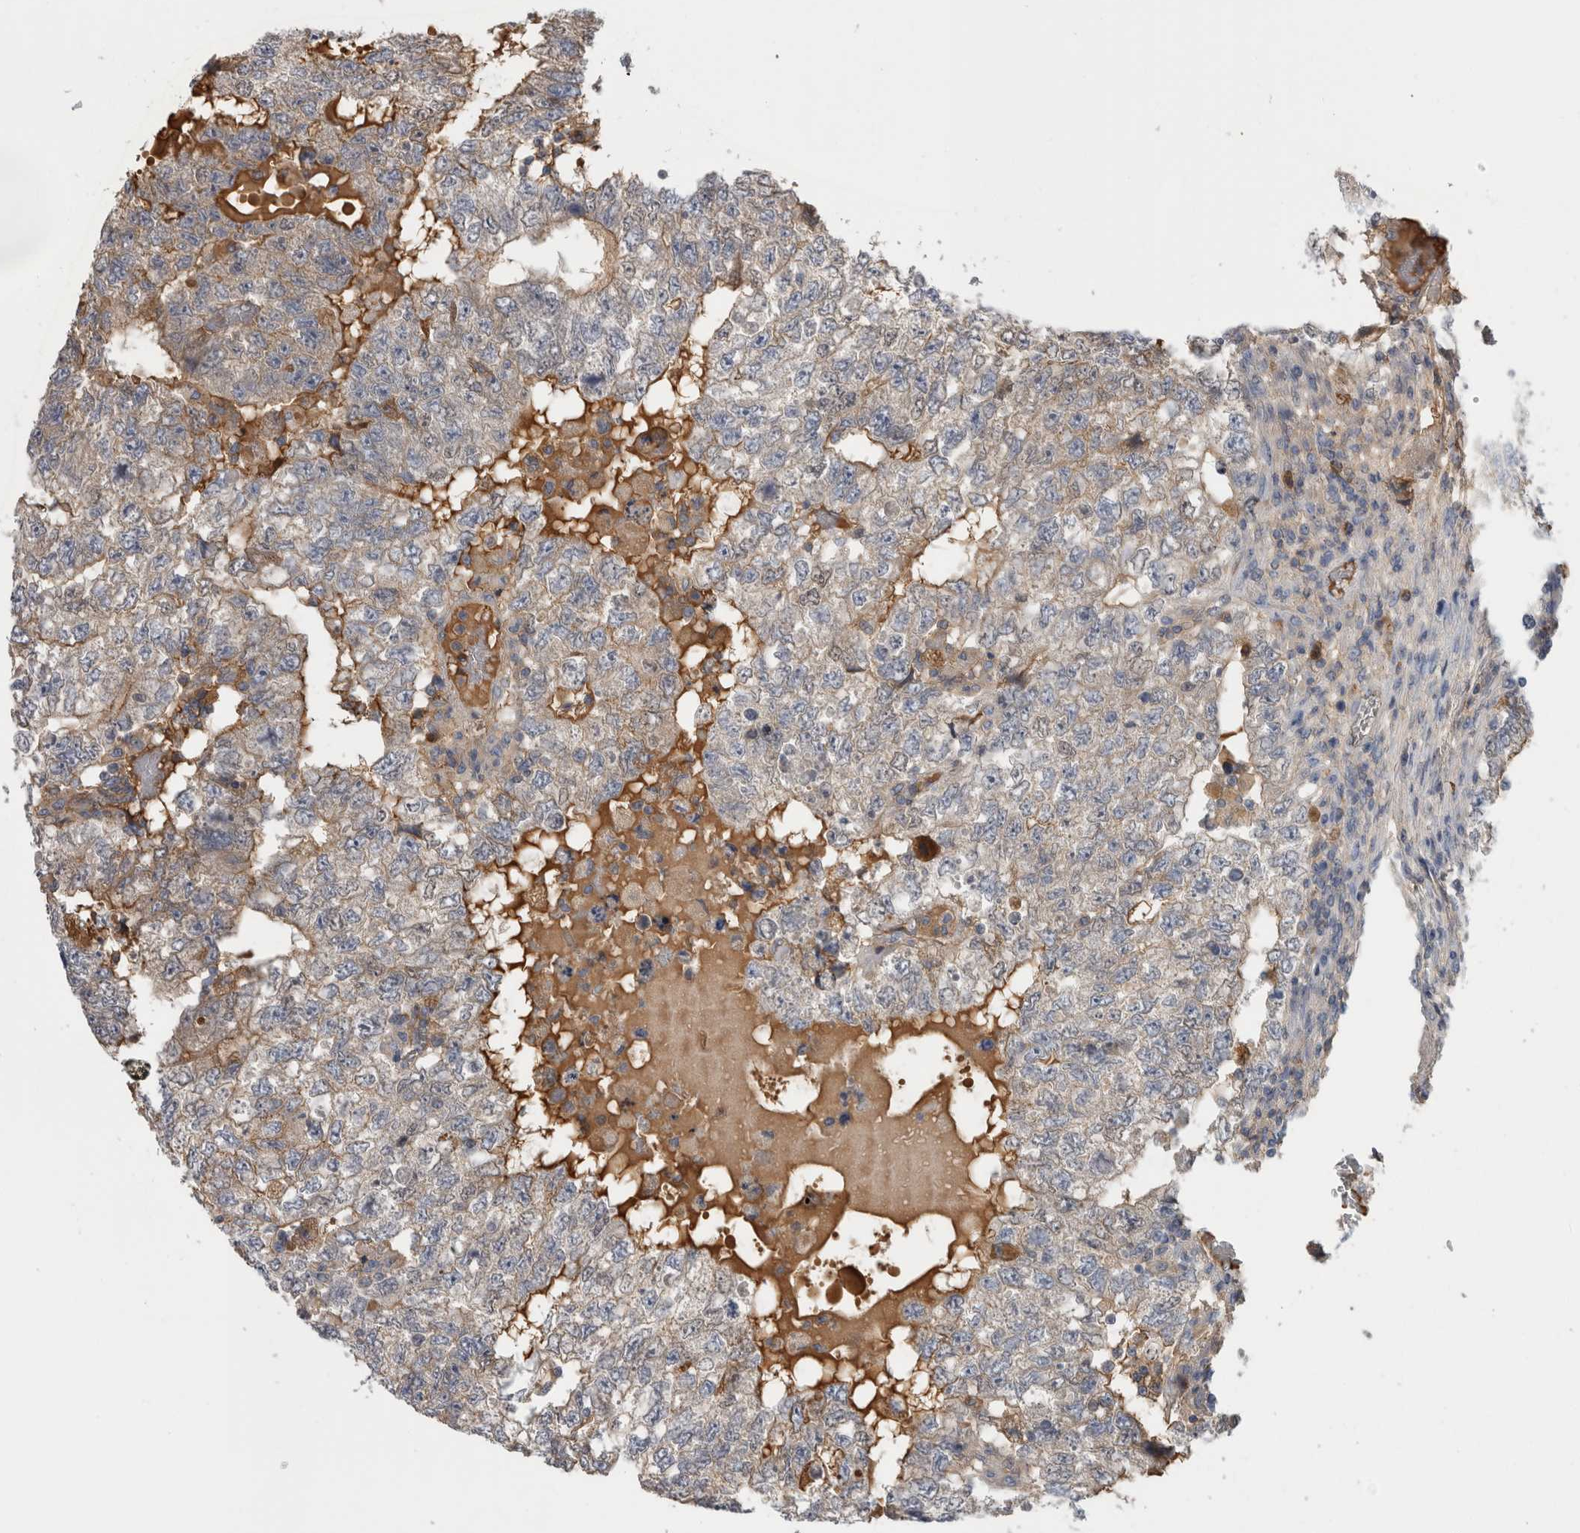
{"staining": {"intensity": "weak", "quantity": "25%-75%", "location": "cytoplasmic/membranous"}, "tissue": "testis cancer", "cell_type": "Tumor cells", "image_type": "cancer", "snomed": [{"axis": "morphology", "description": "Carcinoma, Embryonal, NOS"}, {"axis": "topography", "description": "Testis"}], "caption": "There is low levels of weak cytoplasmic/membranous positivity in tumor cells of testis cancer, as demonstrated by immunohistochemical staining (brown color).", "gene": "TBCE", "patient": {"sex": "male", "age": 36}}